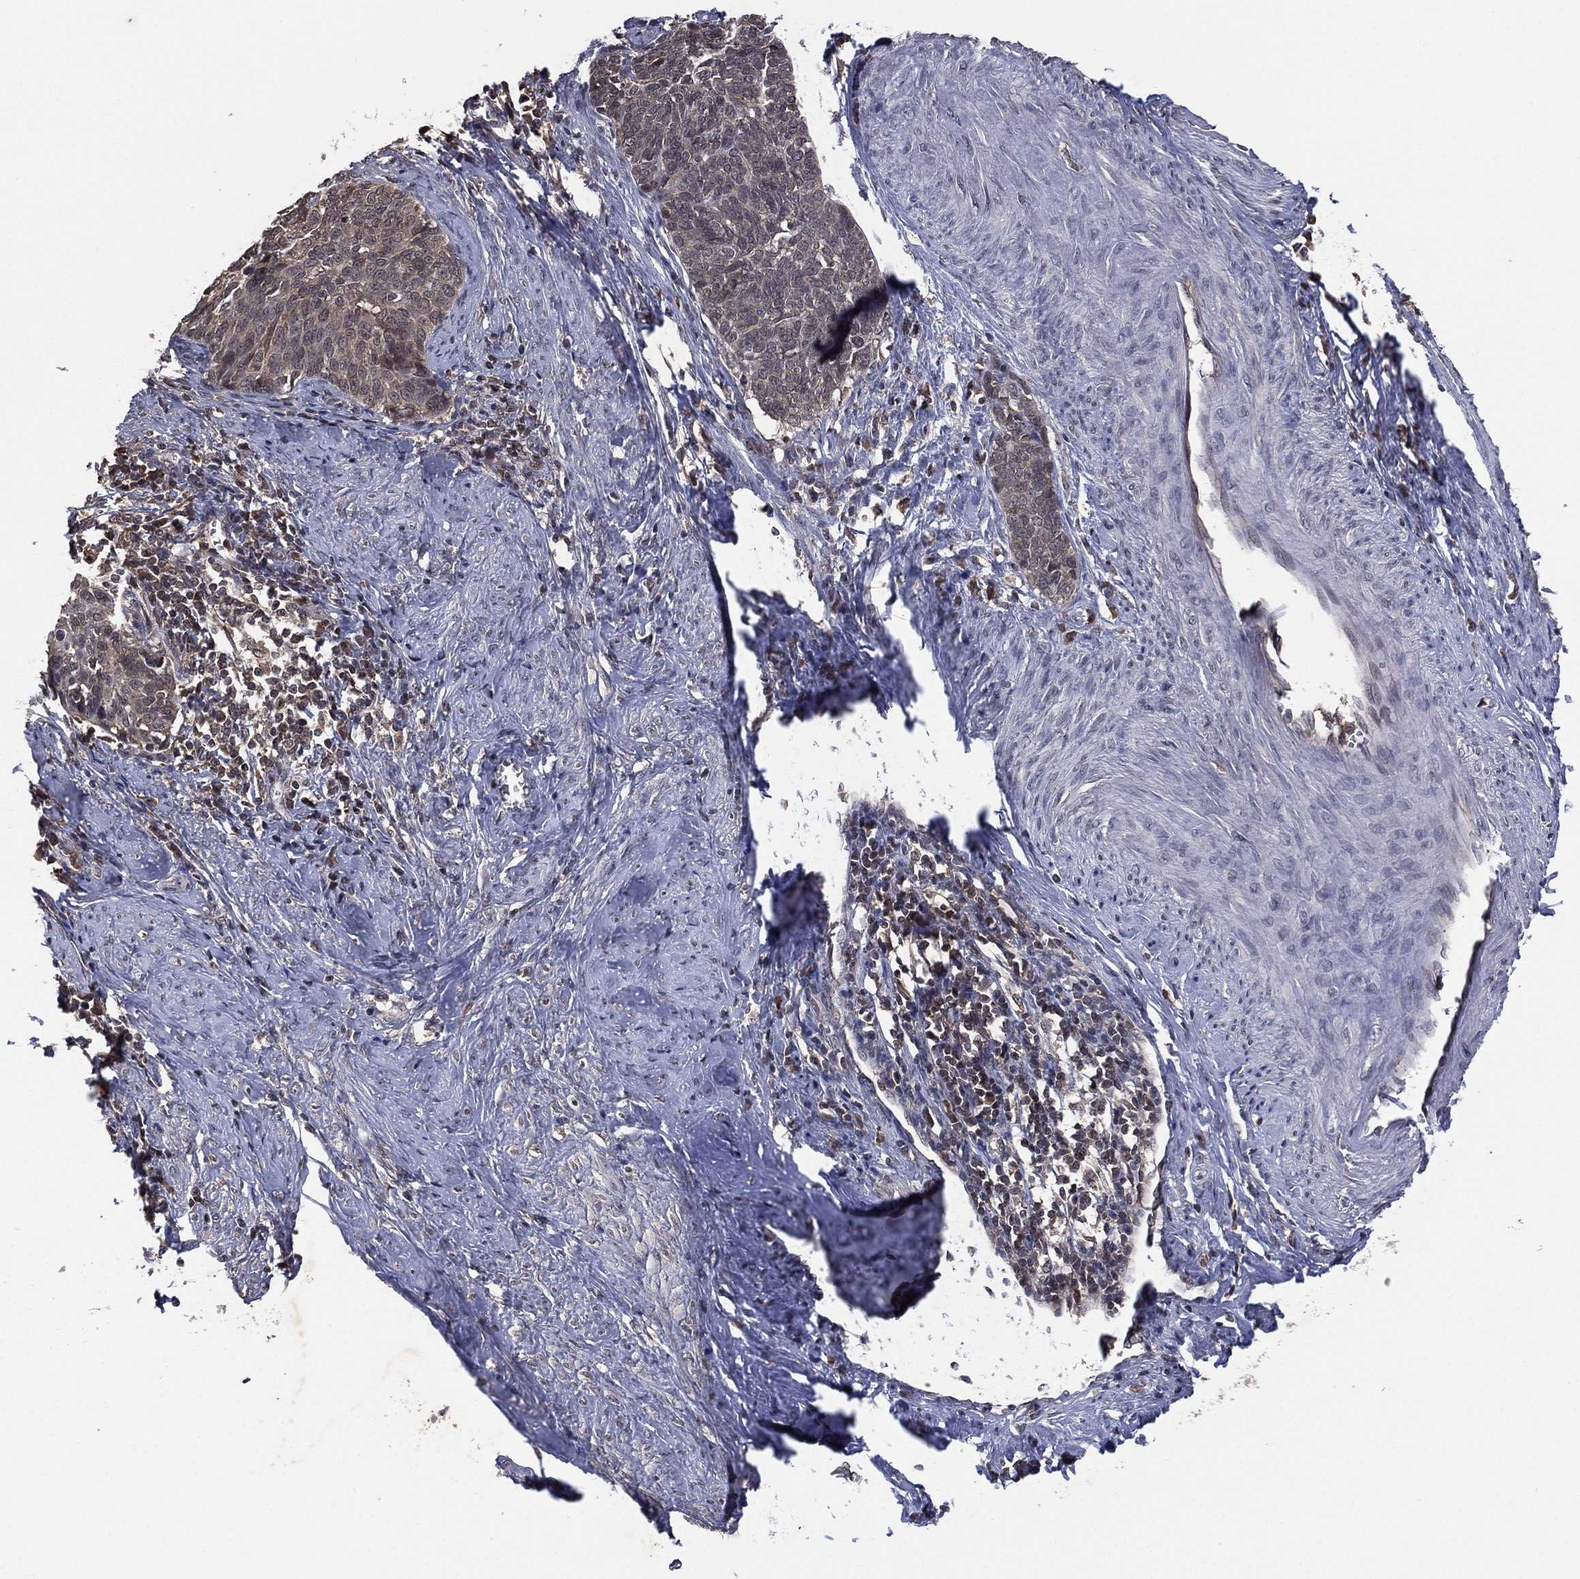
{"staining": {"intensity": "negative", "quantity": "none", "location": "none"}, "tissue": "cervical cancer", "cell_type": "Tumor cells", "image_type": "cancer", "snomed": [{"axis": "morphology", "description": "Normal tissue, NOS"}, {"axis": "morphology", "description": "Squamous cell carcinoma, NOS"}, {"axis": "topography", "description": "Cervix"}], "caption": "Tumor cells are negative for protein expression in human cervical cancer.", "gene": "ATG4B", "patient": {"sex": "female", "age": 39}}